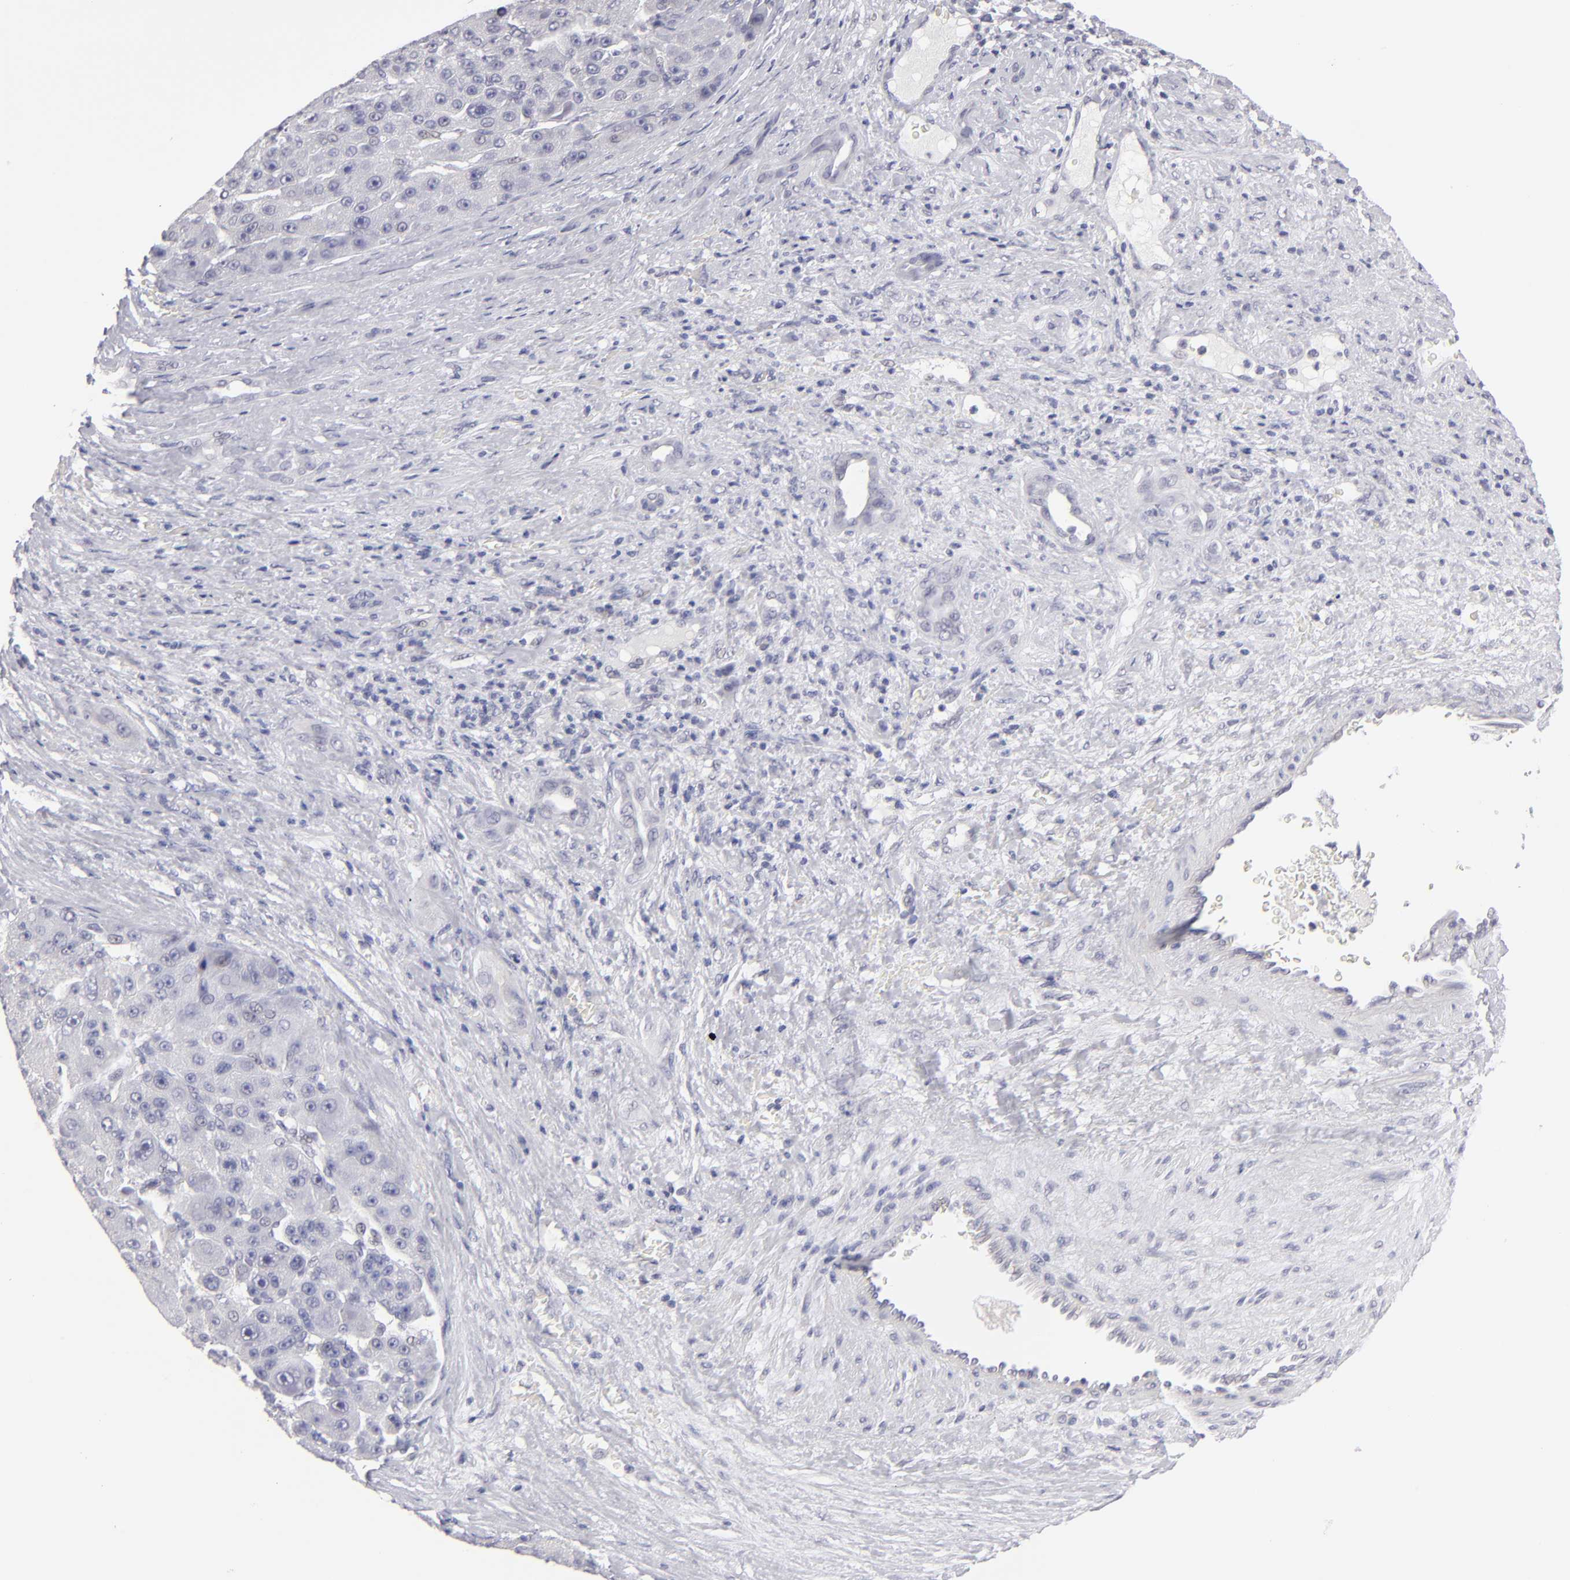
{"staining": {"intensity": "negative", "quantity": "none", "location": "none"}, "tissue": "liver cancer", "cell_type": "Tumor cells", "image_type": "cancer", "snomed": [{"axis": "morphology", "description": "Carcinoma, Hepatocellular, NOS"}, {"axis": "topography", "description": "Liver"}], "caption": "Liver cancer (hepatocellular carcinoma) was stained to show a protein in brown. There is no significant positivity in tumor cells. Nuclei are stained in blue.", "gene": "TEX11", "patient": {"sex": "male", "age": 76}}